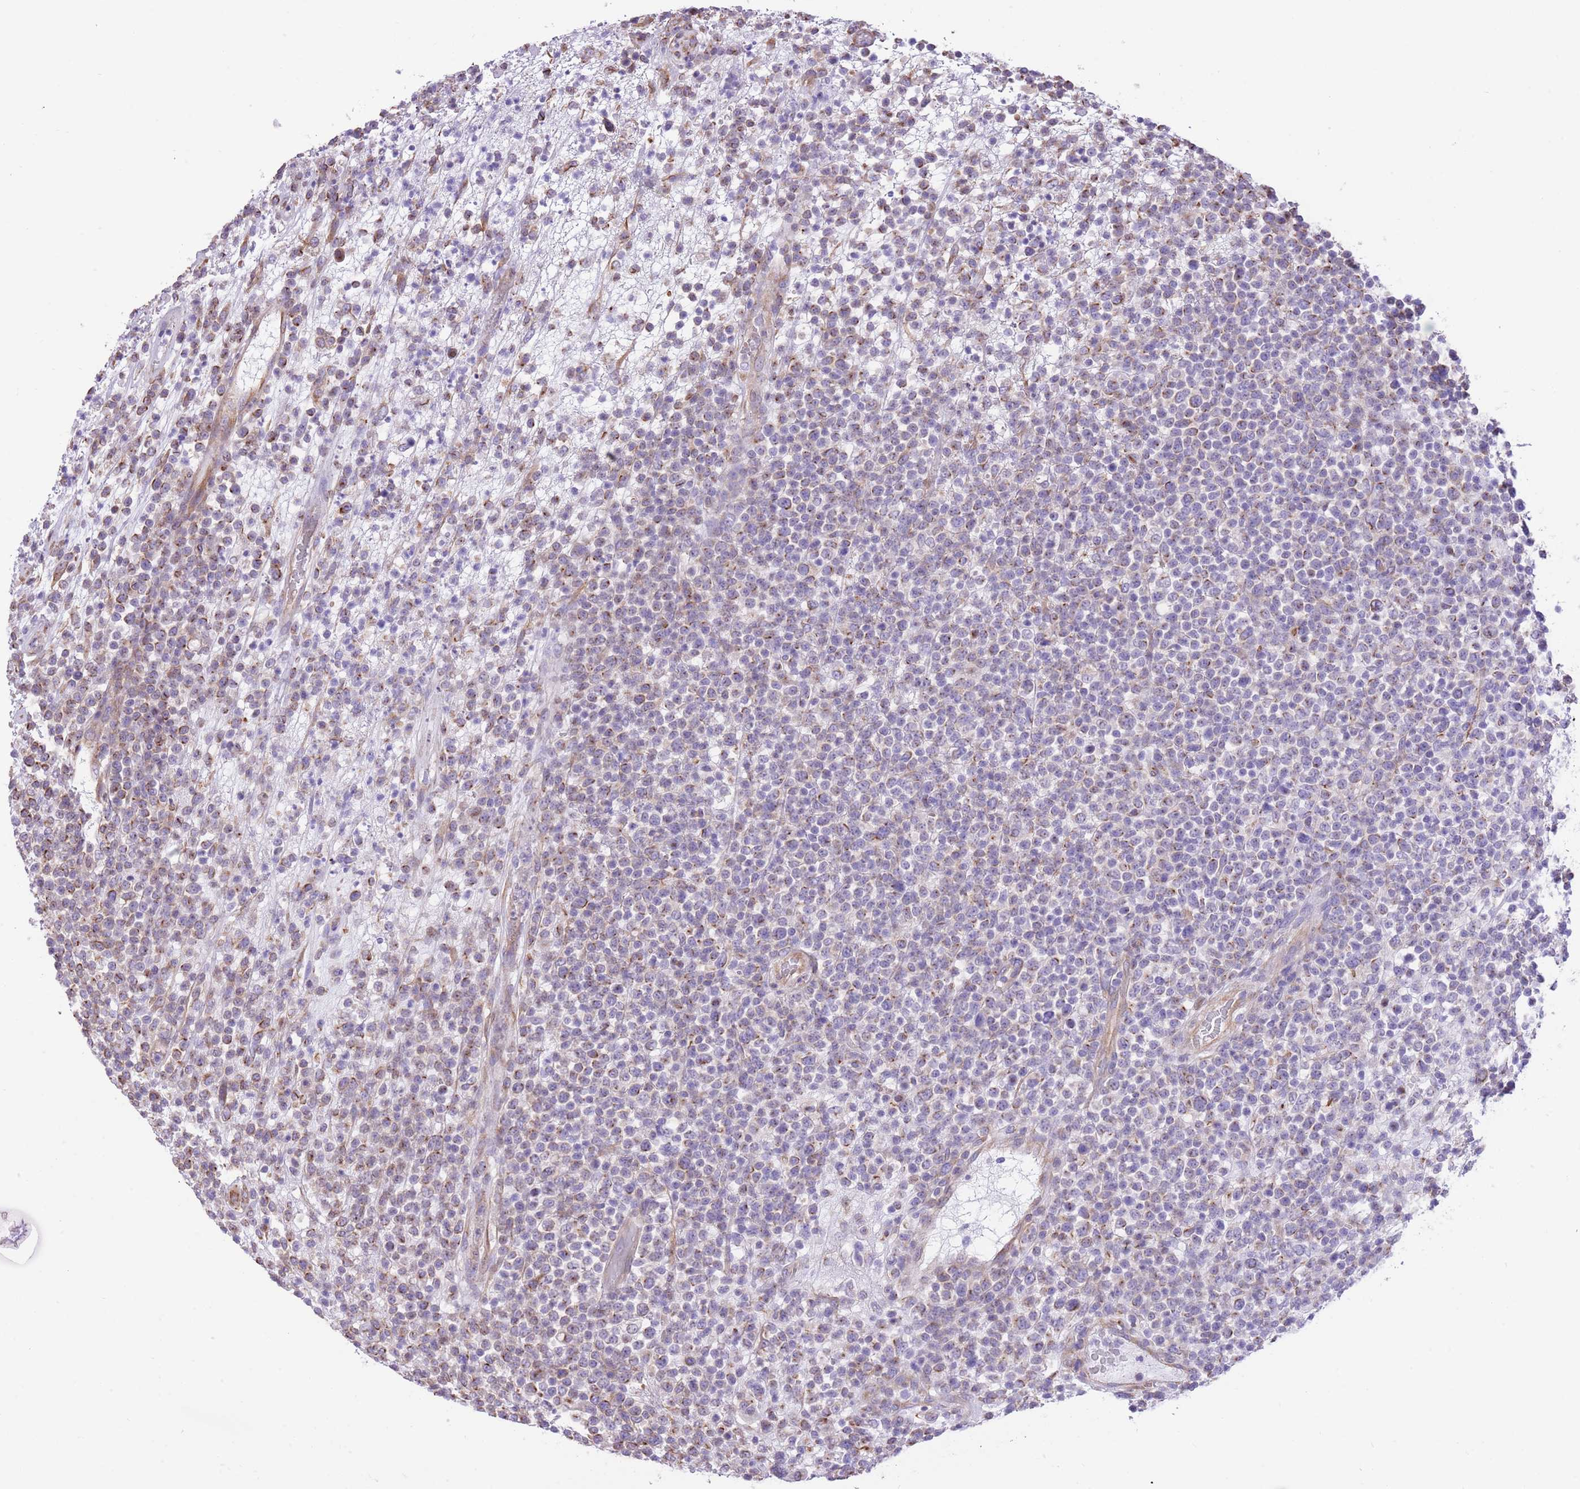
{"staining": {"intensity": "moderate", "quantity": "<25%", "location": "cytoplasmic/membranous"}, "tissue": "lymphoma", "cell_type": "Tumor cells", "image_type": "cancer", "snomed": [{"axis": "morphology", "description": "Malignant lymphoma, non-Hodgkin's type, High grade"}, {"axis": "topography", "description": "Colon"}], "caption": "Immunohistochemical staining of human lymphoma exhibits low levels of moderate cytoplasmic/membranous protein expression in about <25% of tumor cells. The staining was performed using DAB (3,3'-diaminobenzidine), with brown indicating positive protein expression. Nuclei are stained blue with hematoxylin.", "gene": "RHOU", "patient": {"sex": "female", "age": 53}}